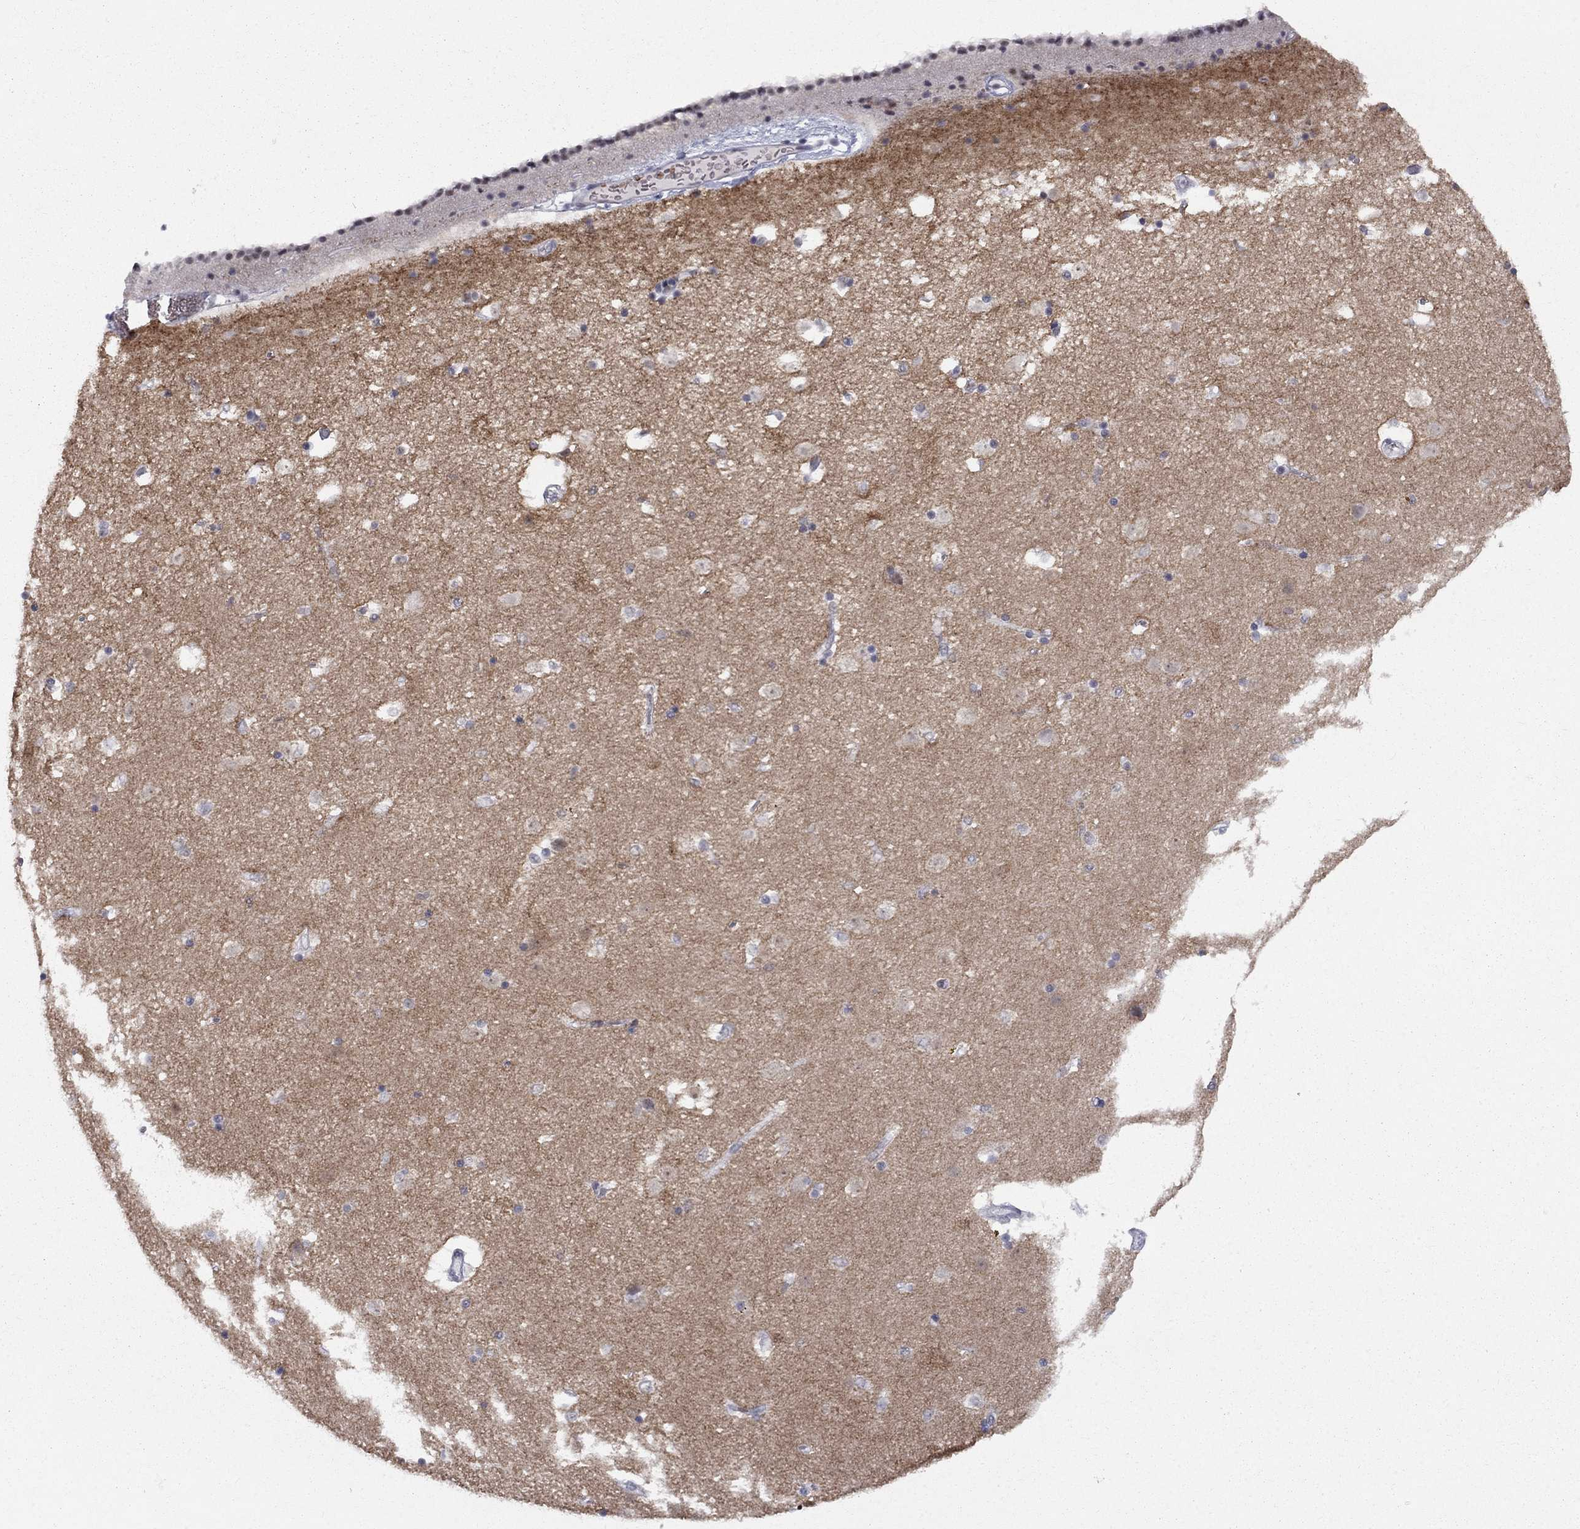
{"staining": {"intensity": "negative", "quantity": "none", "location": "none"}, "tissue": "caudate", "cell_type": "Glial cells", "image_type": "normal", "snomed": [{"axis": "morphology", "description": "Normal tissue, NOS"}, {"axis": "topography", "description": "Lateral ventricle wall"}], "caption": "Image shows no significant protein expression in glial cells of normal caudate. The staining is performed using DAB (3,3'-diaminobenzidine) brown chromogen with nuclei counter-stained in using hematoxylin.", "gene": "DMTN", "patient": {"sex": "female", "age": 71}}